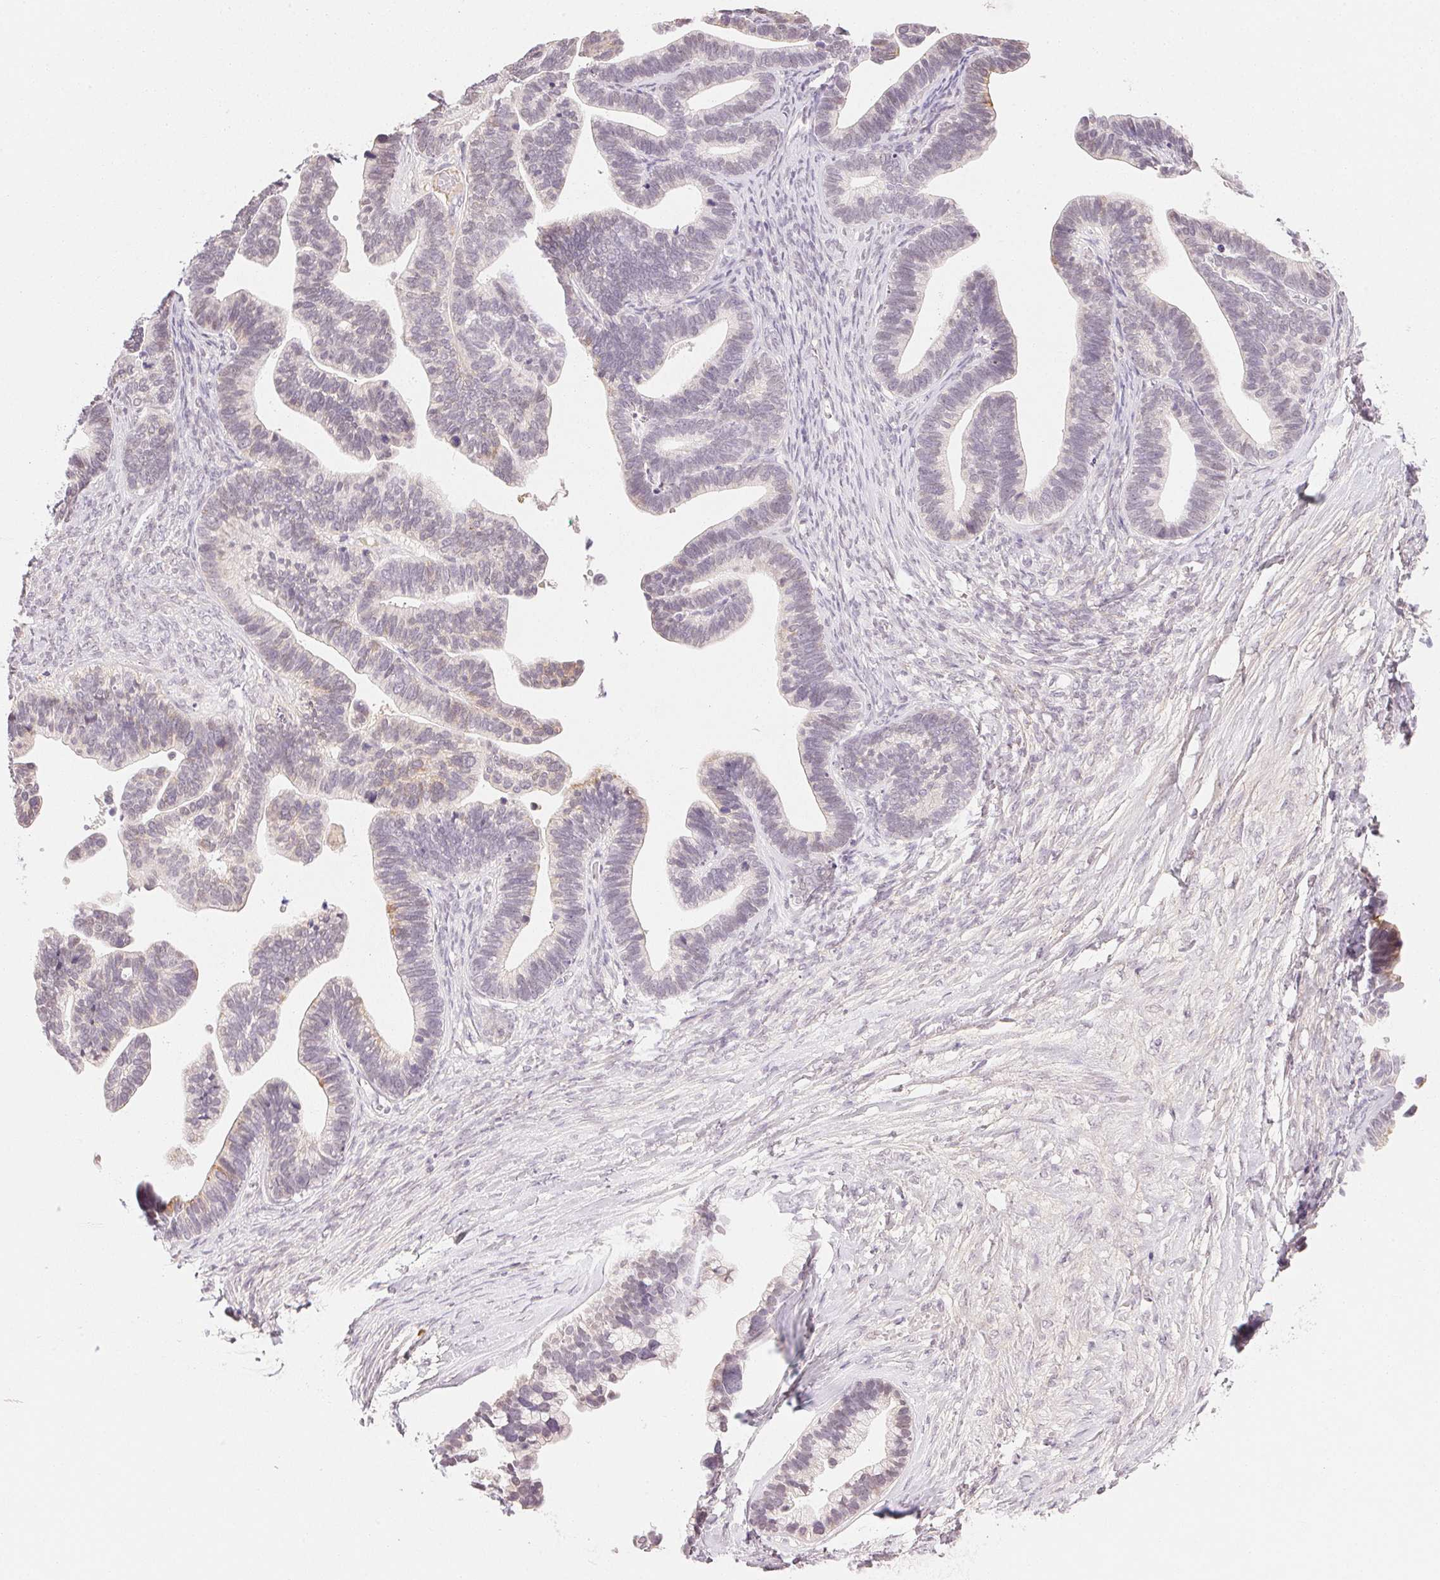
{"staining": {"intensity": "moderate", "quantity": "25%-75%", "location": "cytoplasmic/membranous"}, "tissue": "ovarian cancer", "cell_type": "Tumor cells", "image_type": "cancer", "snomed": [{"axis": "morphology", "description": "Cystadenocarcinoma, serous, NOS"}, {"axis": "topography", "description": "Ovary"}], "caption": "Immunohistochemistry (IHC) photomicrograph of neoplastic tissue: serous cystadenocarcinoma (ovarian) stained using immunohistochemistry (IHC) reveals medium levels of moderate protein expression localized specifically in the cytoplasmic/membranous of tumor cells, appearing as a cytoplasmic/membranous brown color.", "gene": "FNDC4", "patient": {"sex": "female", "age": 56}}